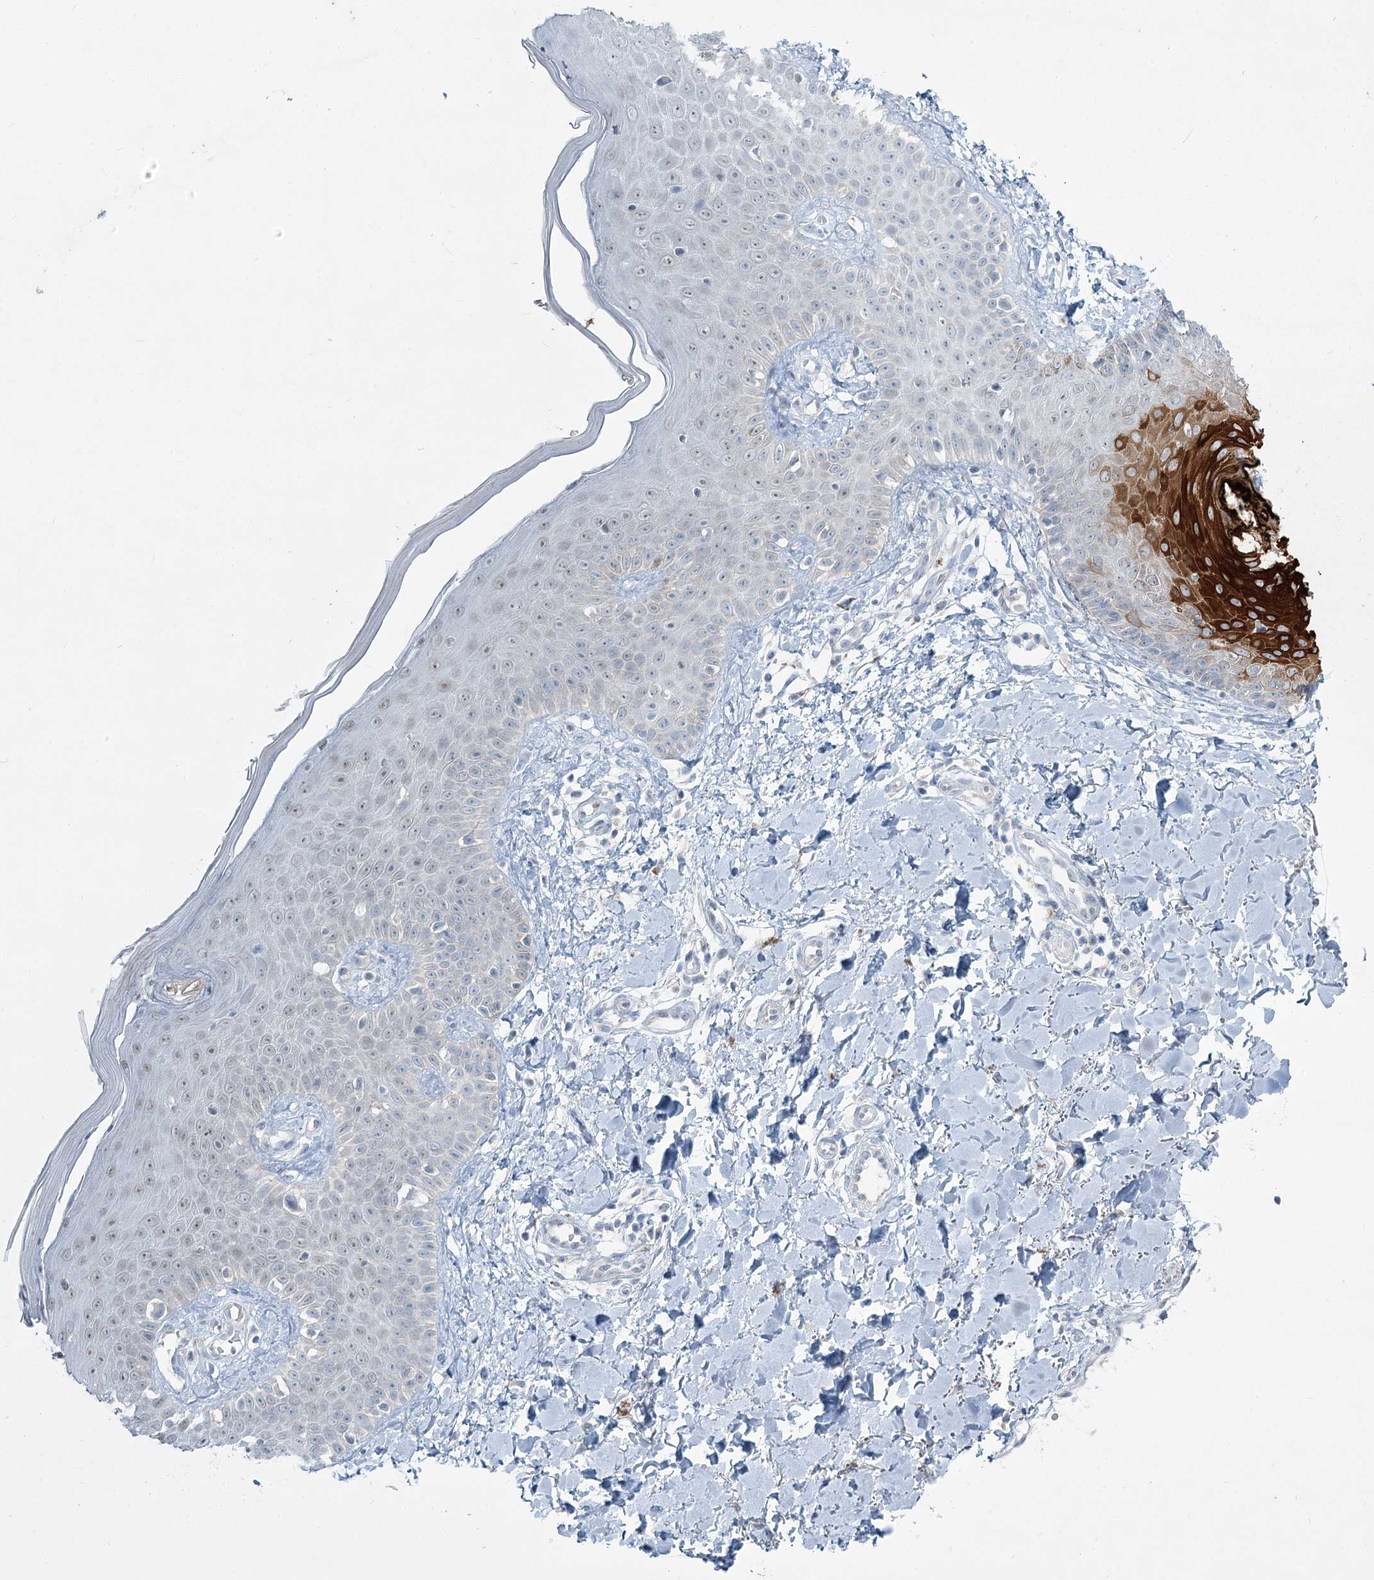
{"staining": {"intensity": "negative", "quantity": "none", "location": "none"}, "tissue": "skin", "cell_type": "Fibroblasts", "image_type": "normal", "snomed": [{"axis": "morphology", "description": "Normal tissue, NOS"}, {"axis": "topography", "description": "Skin"}], "caption": "IHC histopathology image of unremarkable skin: skin stained with DAB (3,3'-diaminobenzidine) shows no significant protein staining in fibroblasts. Brightfield microscopy of immunohistochemistry (IHC) stained with DAB (brown) and hematoxylin (blue), captured at high magnification.", "gene": "ABITRAM", "patient": {"sex": "male", "age": 52}}